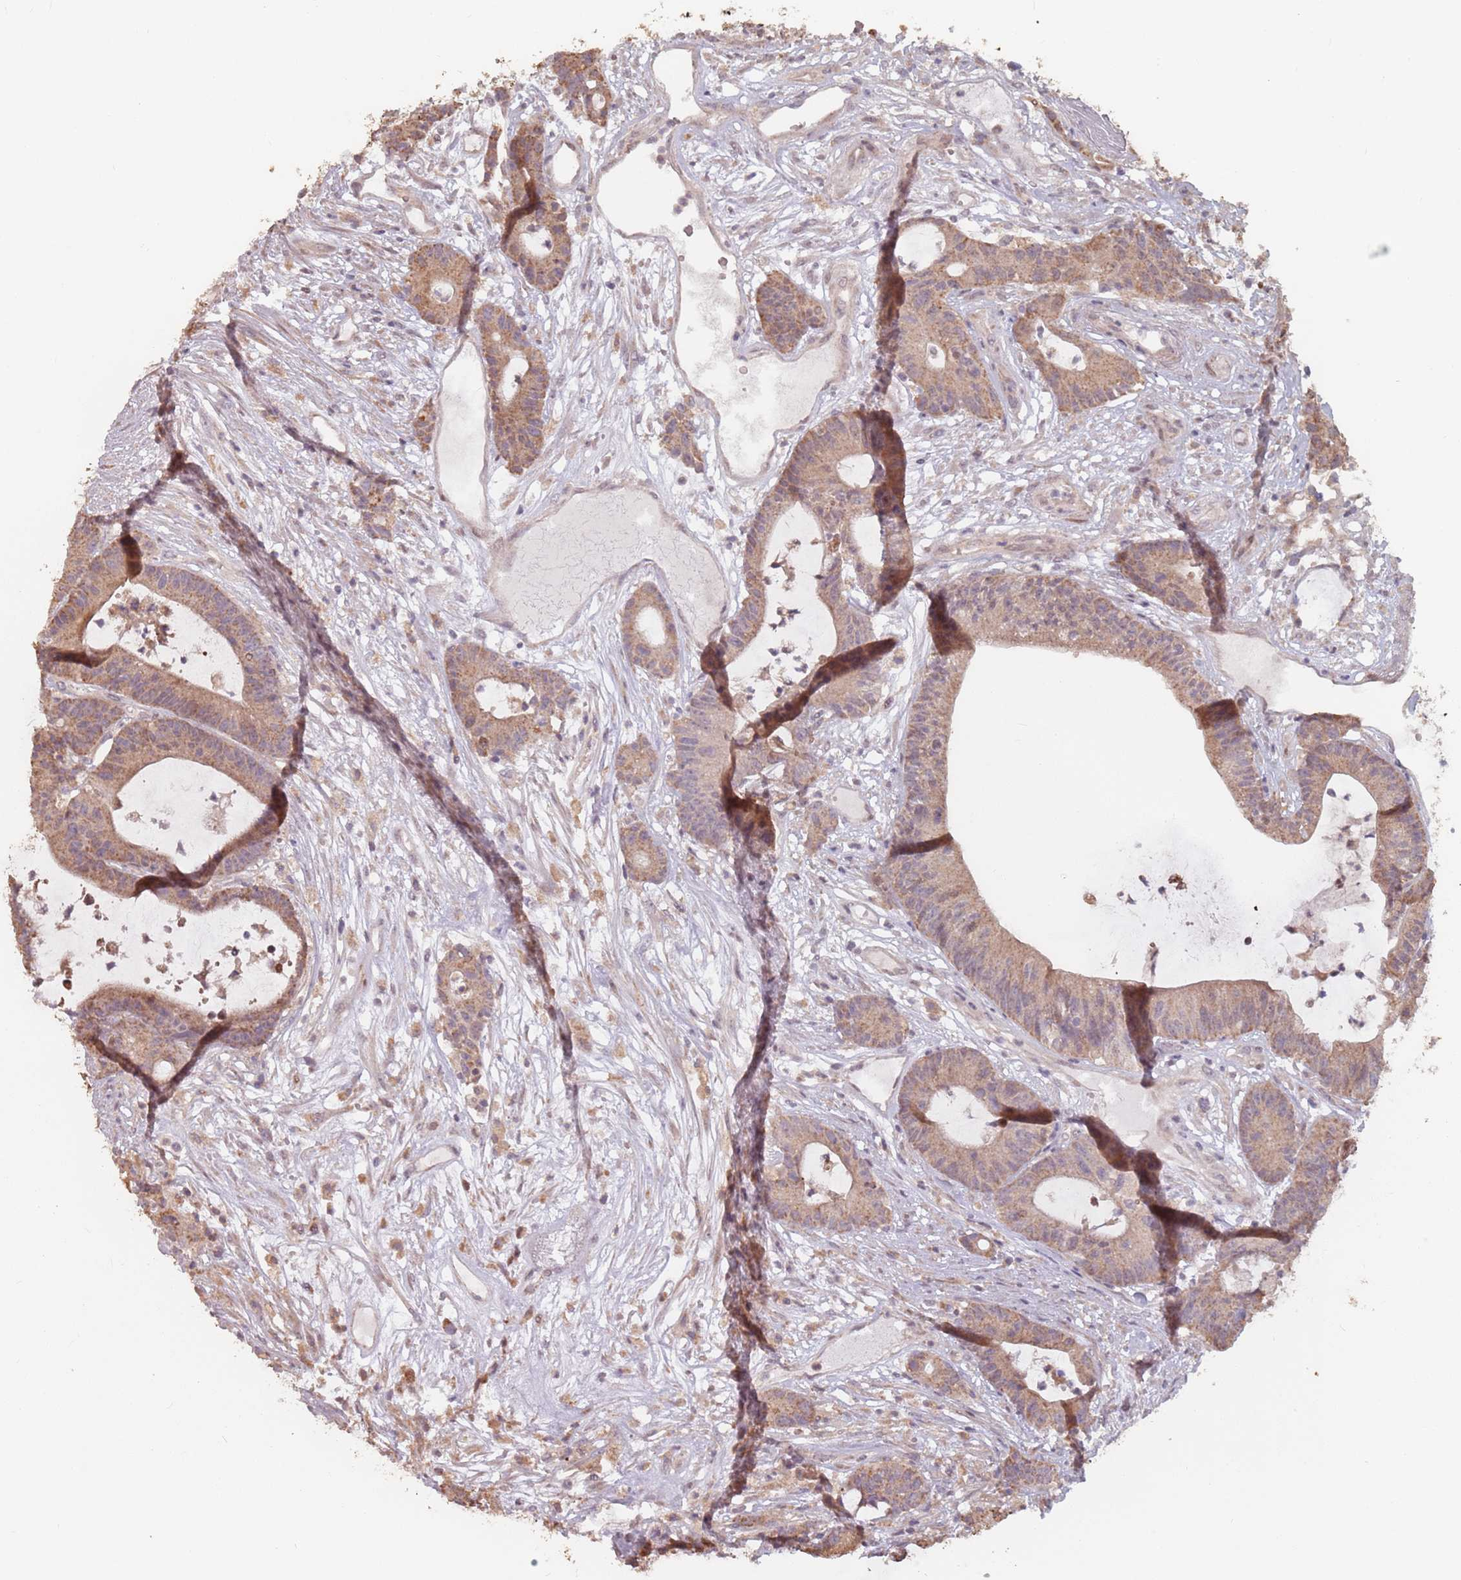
{"staining": {"intensity": "moderate", "quantity": "25%-75%", "location": "cytoplasmic/membranous"}, "tissue": "colorectal cancer", "cell_type": "Tumor cells", "image_type": "cancer", "snomed": [{"axis": "morphology", "description": "Adenocarcinoma, NOS"}, {"axis": "topography", "description": "Colon"}], "caption": "Immunohistochemistry histopathology image of neoplastic tissue: colorectal adenocarcinoma stained using IHC shows medium levels of moderate protein expression localized specifically in the cytoplasmic/membranous of tumor cells, appearing as a cytoplasmic/membranous brown color.", "gene": "VPS52", "patient": {"sex": "female", "age": 84}}